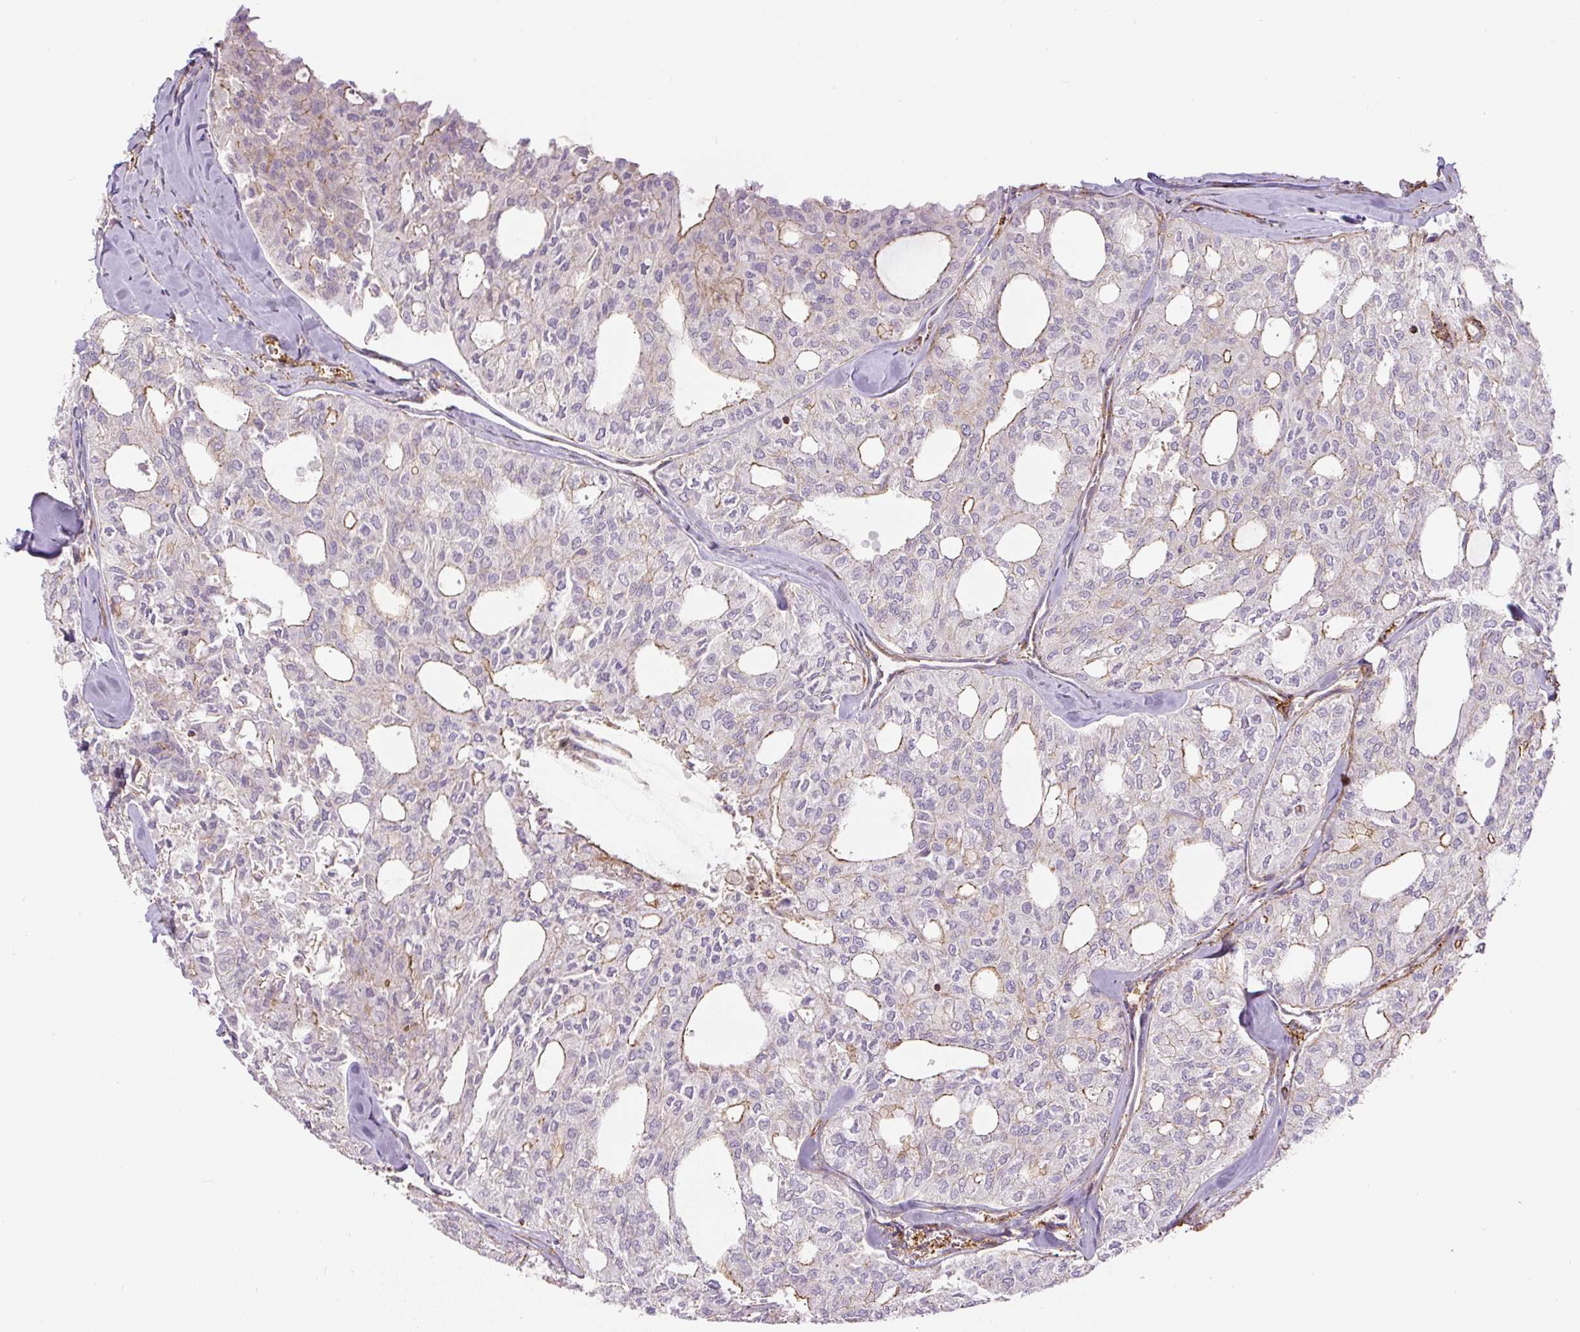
{"staining": {"intensity": "negative", "quantity": "none", "location": "none"}, "tissue": "thyroid cancer", "cell_type": "Tumor cells", "image_type": "cancer", "snomed": [{"axis": "morphology", "description": "Follicular adenoma carcinoma, NOS"}, {"axis": "topography", "description": "Thyroid gland"}], "caption": "The photomicrograph reveals no staining of tumor cells in thyroid follicular adenoma carcinoma.", "gene": "MYL12A", "patient": {"sex": "male", "age": 75}}